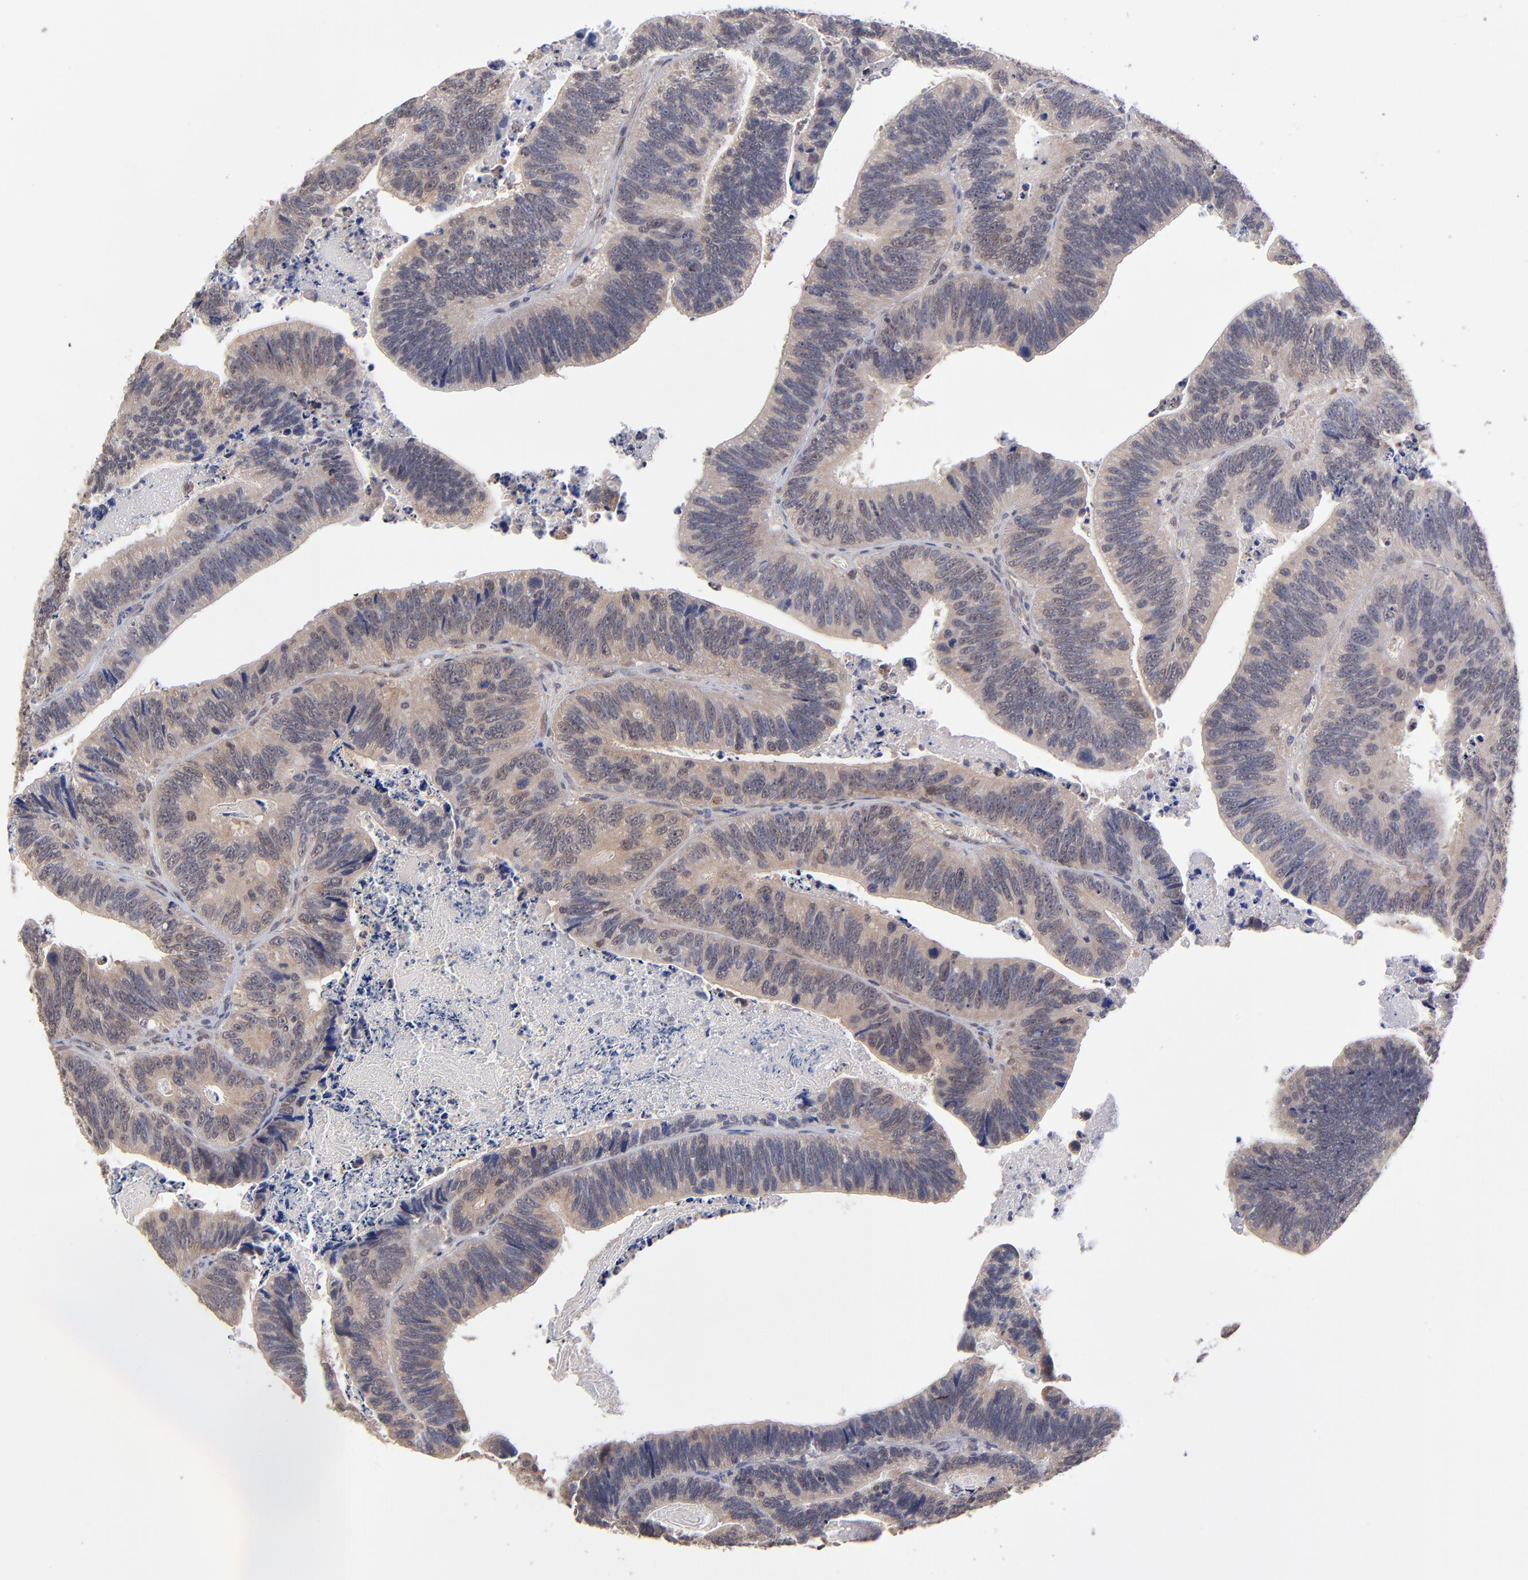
{"staining": {"intensity": "moderate", "quantity": ">75%", "location": "cytoplasmic/membranous"}, "tissue": "colorectal cancer", "cell_type": "Tumor cells", "image_type": "cancer", "snomed": [{"axis": "morphology", "description": "Adenocarcinoma, NOS"}, {"axis": "topography", "description": "Colon"}], "caption": "This micrograph displays IHC staining of colorectal adenocarcinoma, with medium moderate cytoplasmic/membranous positivity in approximately >75% of tumor cells.", "gene": "UBE2H", "patient": {"sex": "male", "age": 72}}